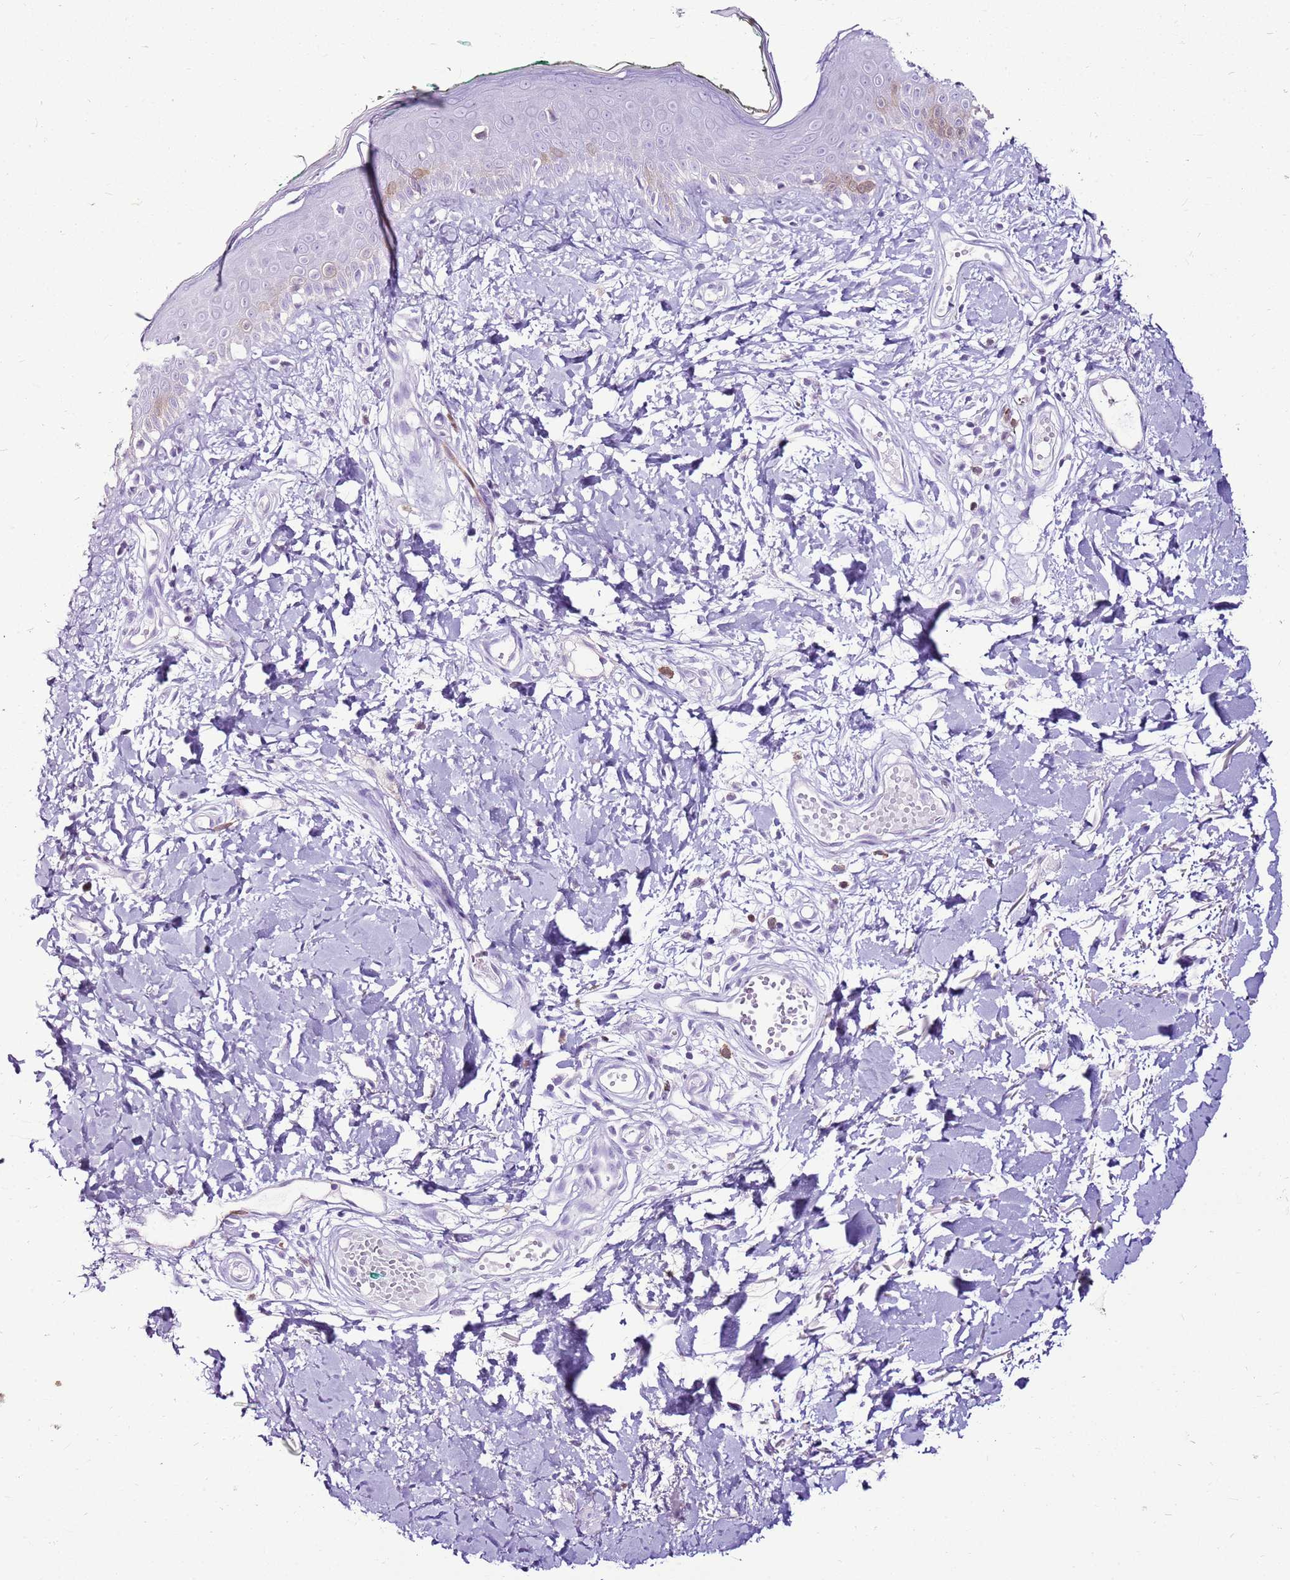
{"staining": {"intensity": "negative", "quantity": "none", "location": "none"}, "tissue": "skin", "cell_type": "Fibroblasts", "image_type": "normal", "snomed": [{"axis": "morphology", "description": "Normal tissue, NOS"}, {"axis": "morphology", "description": "Malignant melanoma, NOS"}, {"axis": "topography", "description": "Skin"}], "caption": "Immunohistochemical staining of benign human skin reveals no significant positivity in fibroblasts.", "gene": "SPC25", "patient": {"sex": "male", "age": 62}}